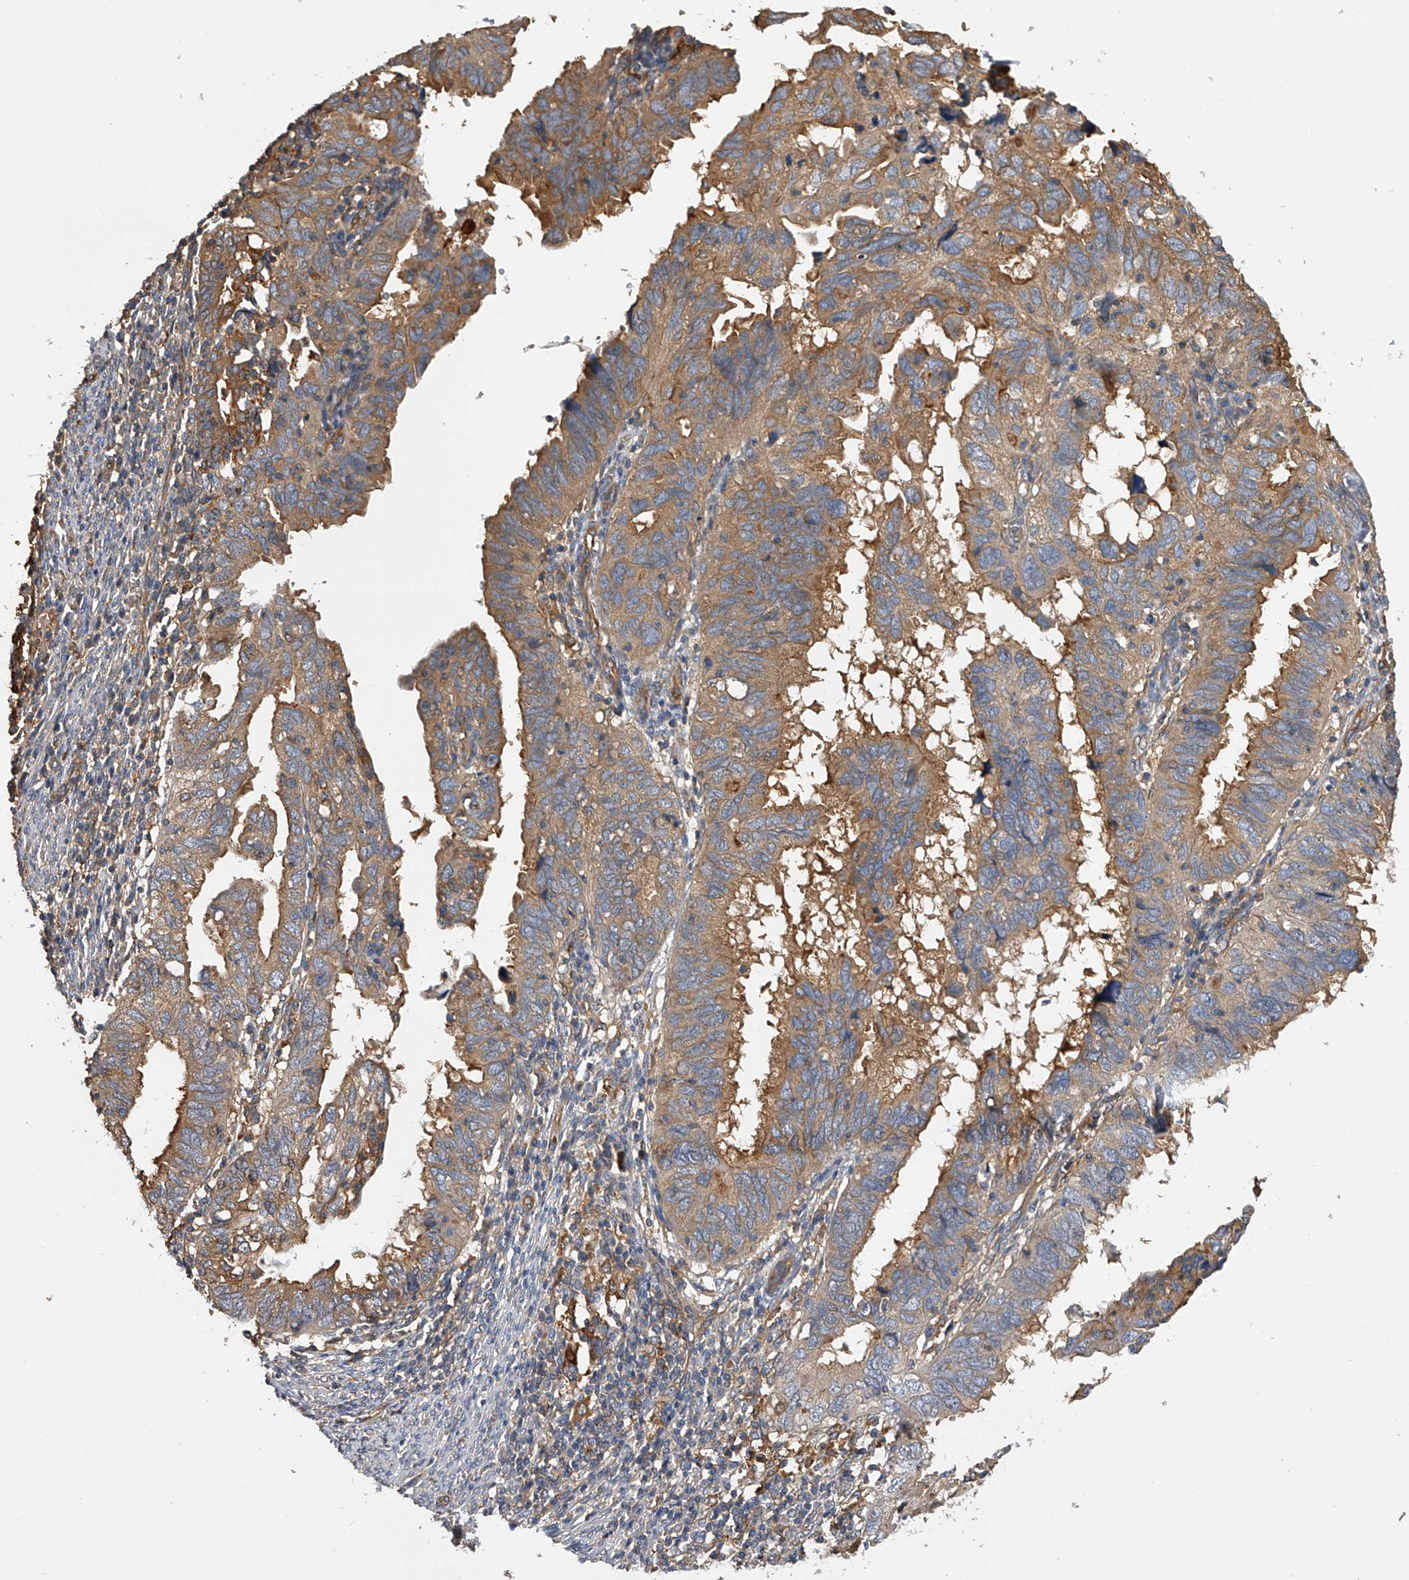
{"staining": {"intensity": "moderate", "quantity": ">75%", "location": "cytoplasmic/membranous"}, "tissue": "endometrial cancer", "cell_type": "Tumor cells", "image_type": "cancer", "snomed": [{"axis": "morphology", "description": "Adenocarcinoma, NOS"}, {"axis": "topography", "description": "Uterus"}], "caption": "Tumor cells reveal medium levels of moderate cytoplasmic/membranous positivity in approximately >75% of cells in human endometrial adenocarcinoma.", "gene": "PTPRA", "patient": {"sex": "female", "age": 77}}